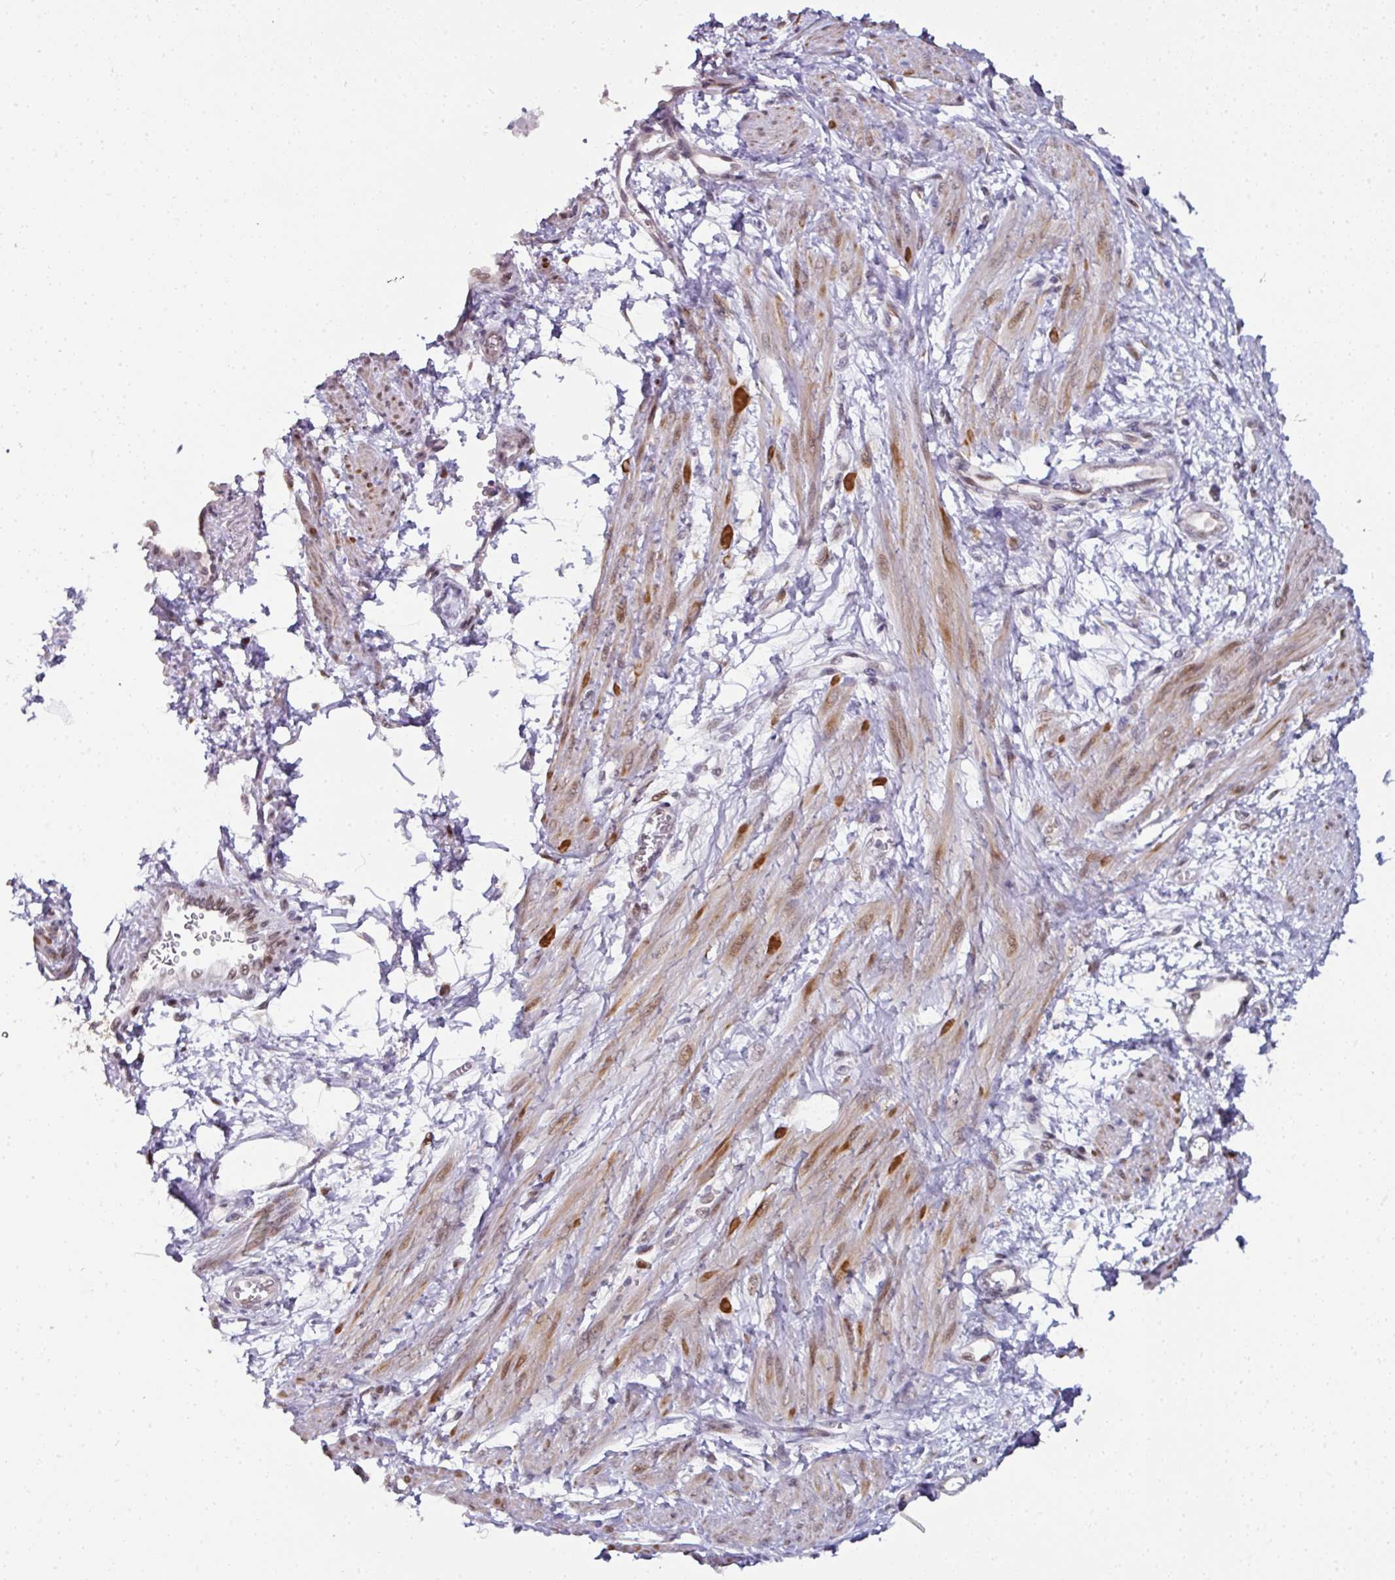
{"staining": {"intensity": "moderate", "quantity": ">75%", "location": "cytoplasmic/membranous,nuclear"}, "tissue": "smooth muscle", "cell_type": "Smooth muscle cells", "image_type": "normal", "snomed": [{"axis": "morphology", "description": "Normal tissue, NOS"}, {"axis": "topography", "description": "Smooth muscle"}, {"axis": "topography", "description": "Uterus"}], "caption": "Immunohistochemistry (IHC) histopathology image of unremarkable human smooth muscle stained for a protein (brown), which displays medium levels of moderate cytoplasmic/membranous,nuclear positivity in about >75% of smooth muscle cells.", "gene": "APOLD1", "patient": {"sex": "female", "age": 39}}